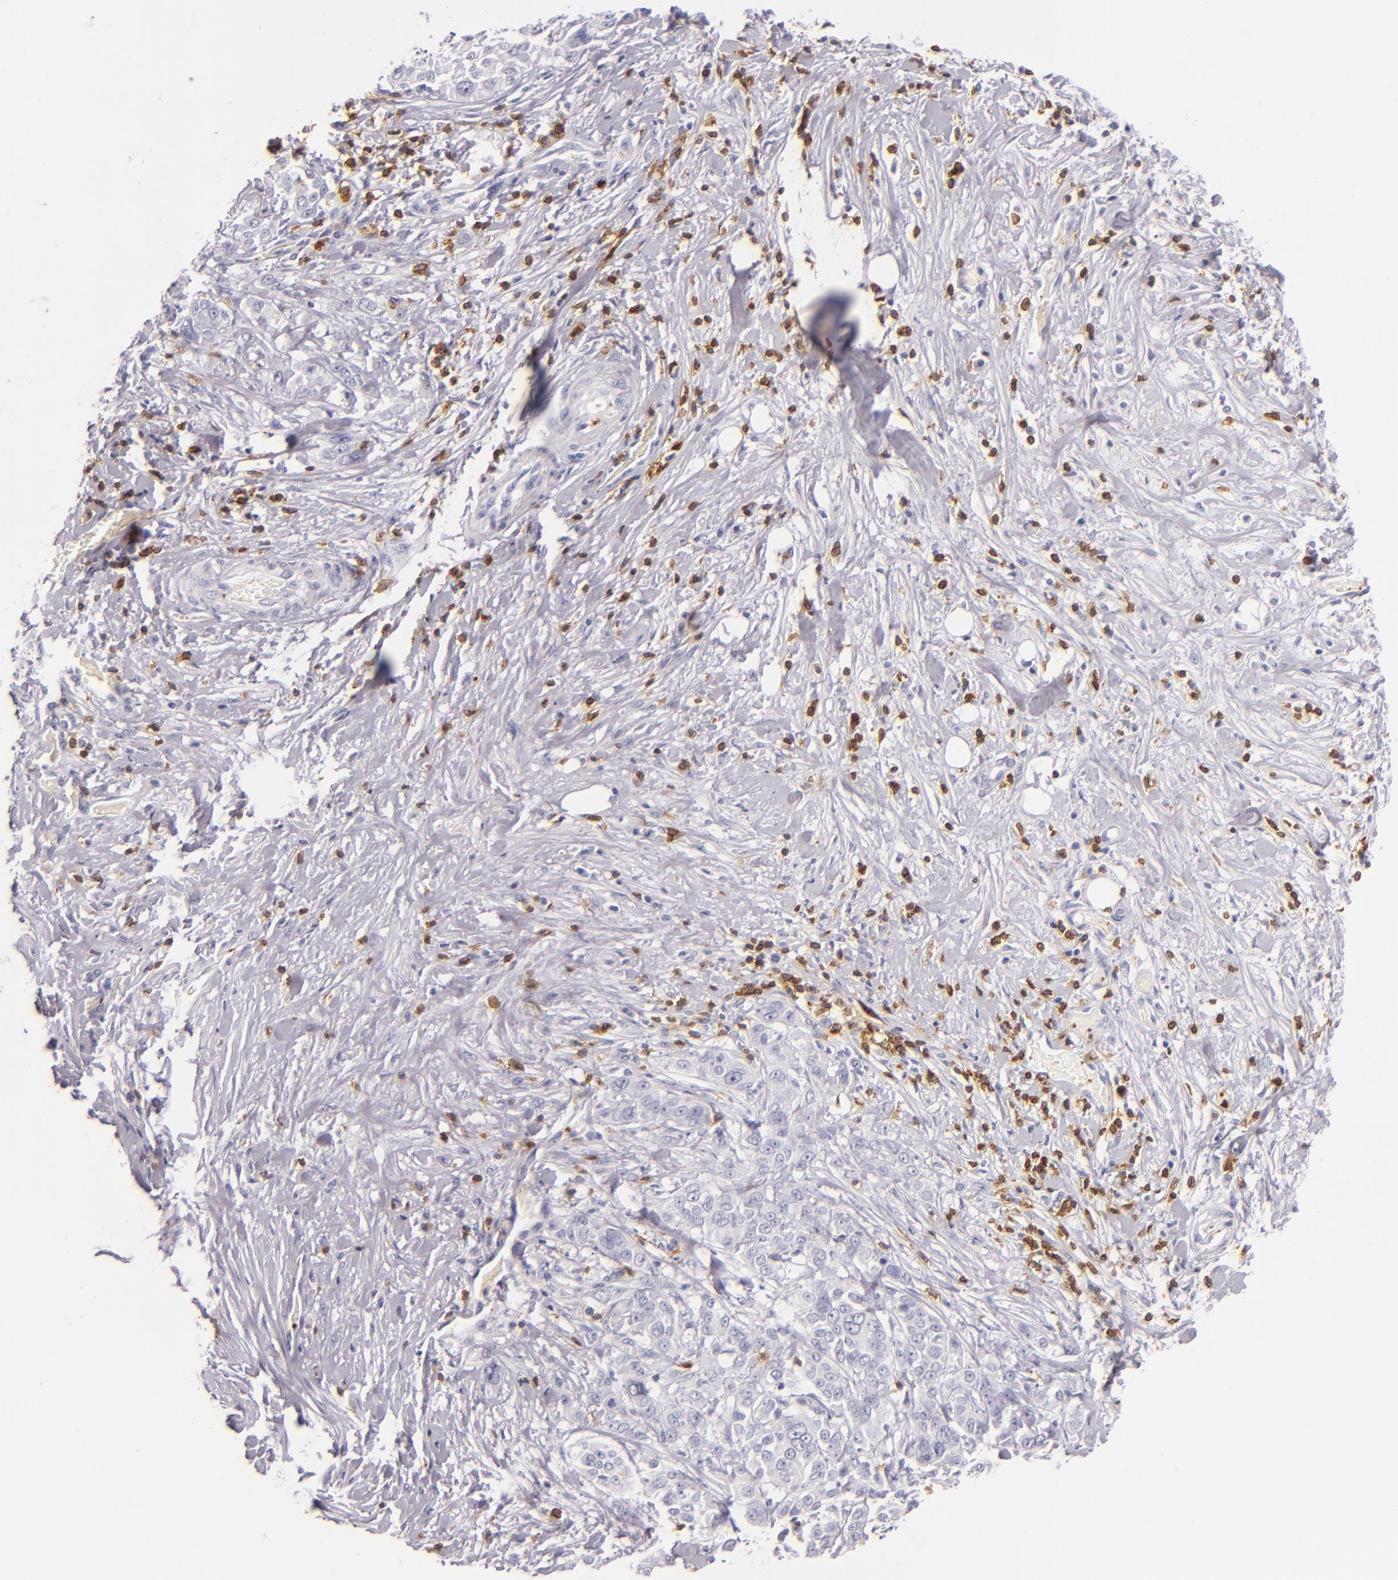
{"staining": {"intensity": "negative", "quantity": "none", "location": "none"}, "tissue": "pancreatic cancer", "cell_type": "Tumor cells", "image_type": "cancer", "snomed": [{"axis": "morphology", "description": "Adenocarcinoma, NOS"}, {"axis": "topography", "description": "Pancreas"}], "caption": "A high-resolution photomicrograph shows immunohistochemistry (IHC) staining of pancreatic cancer, which exhibits no significant staining in tumor cells. (DAB (3,3'-diaminobenzidine) immunohistochemistry visualized using brightfield microscopy, high magnification).", "gene": "LAT", "patient": {"sex": "female", "age": 52}}